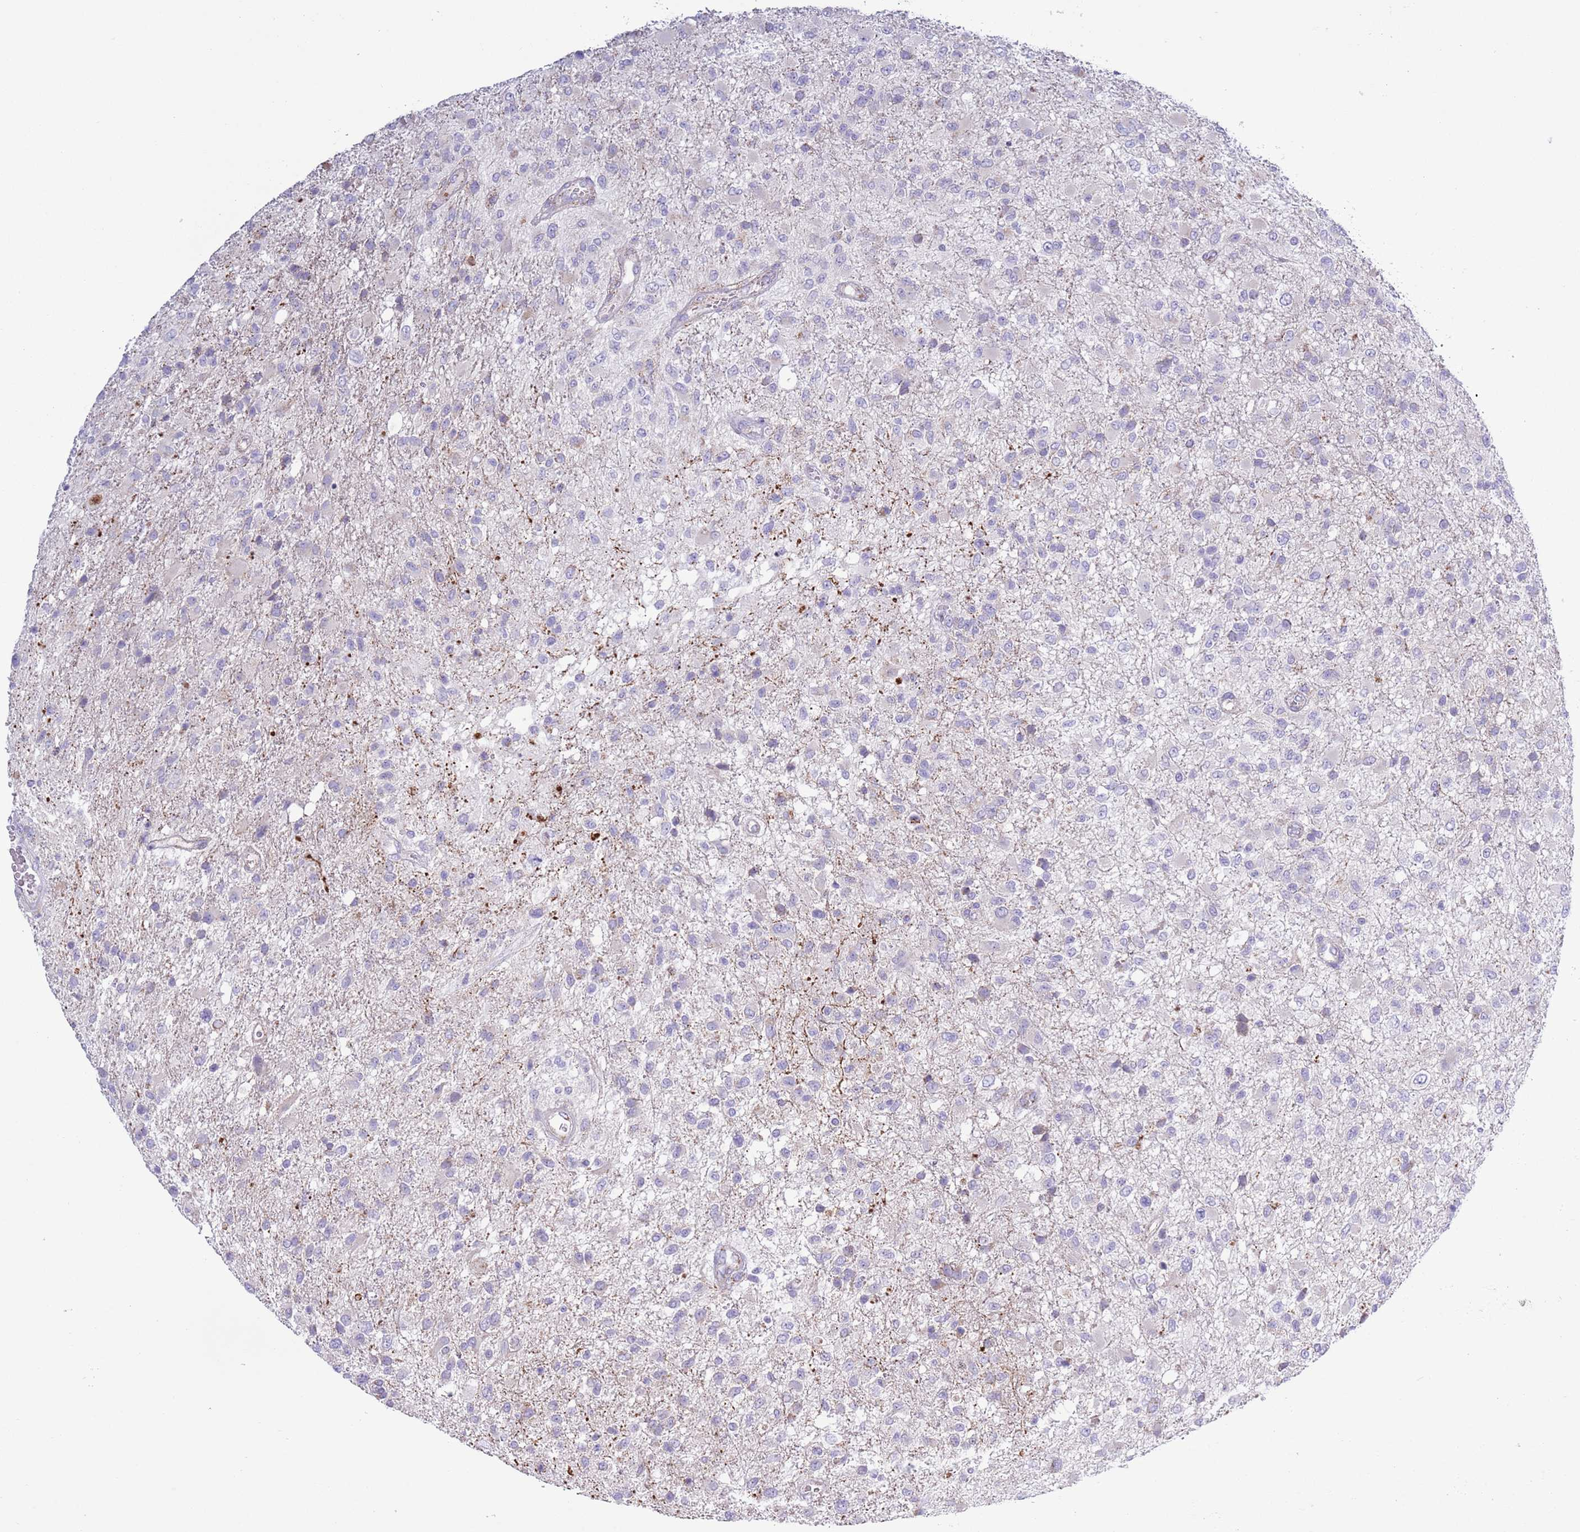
{"staining": {"intensity": "negative", "quantity": "none", "location": "none"}, "tissue": "glioma", "cell_type": "Tumor cells", "image_type": "cancer", "snomed": [{"axis": "morphology", "description": "Glioma, malignant, High grade"}, {"axis": "topography", "description": "Brain"}], "caption": "The micrograph displays no significant staining in tumor cells of glioma. The staining is performed using DAB (3,3'-diaminobenzidine) brown chromogen with nuclei counter-stained in using hematoxylin.", "gene": "ATP6V1B1", "patient": {"sex": "female", "age": 74}}